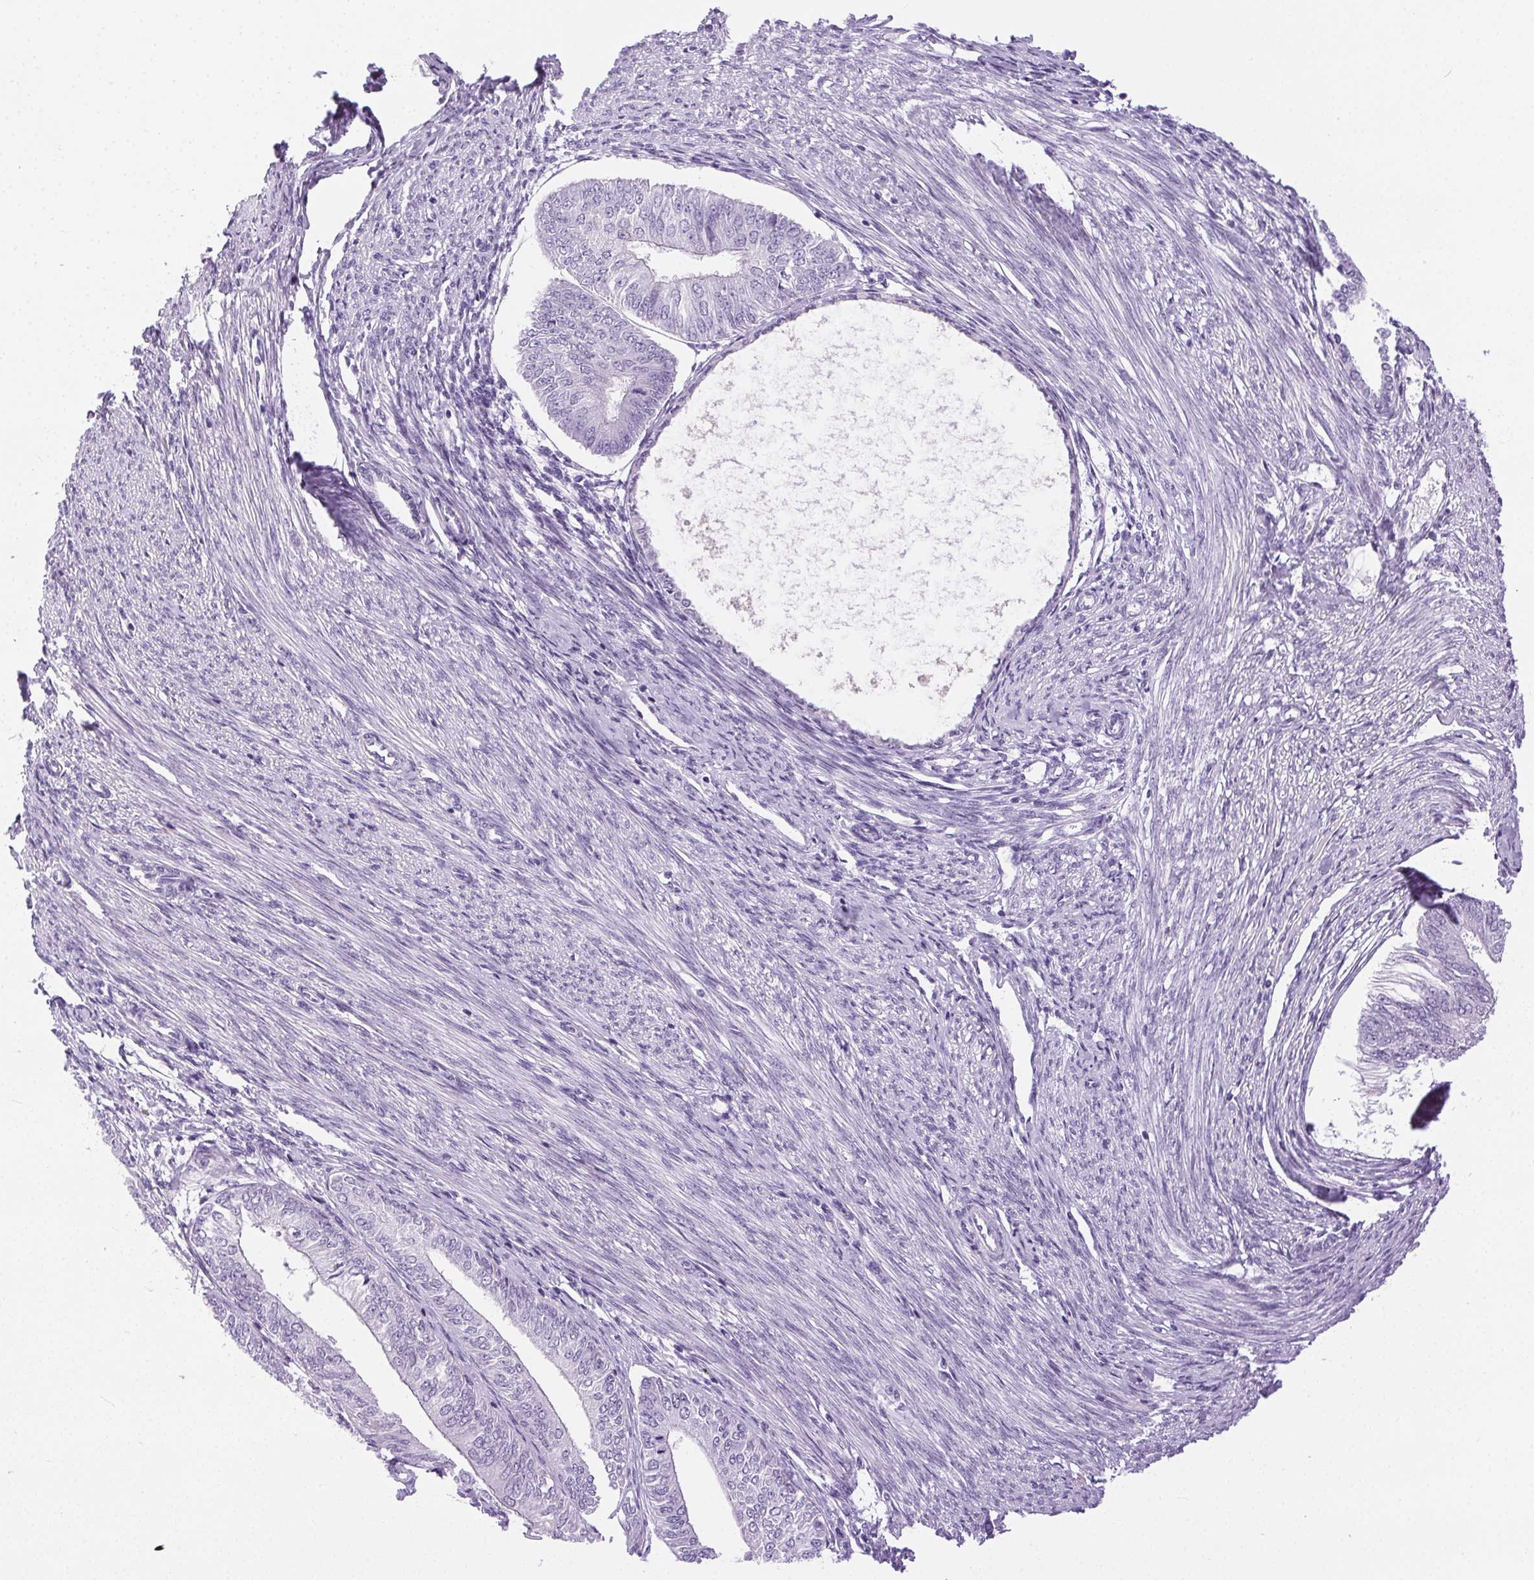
{"staining": {"intensity": "negative", "quantity": "none", "location": "none"}, "tissue": "endometrial cancer", "cell_type": "Tumor cells", "image_type": "cancer", "snomed": [{"axis": "morphology", "description": "Adenocarcinoma, NOS"}, {"axis": "topography", "description": "Endometrium"}], "caption": "Adenocarcinoma (endometrial) was stained to show a protein in brown. There is no significant staining in tumor cells.", "gene": "C20orf85", "patient": {"sex": "female", "age": 58}}